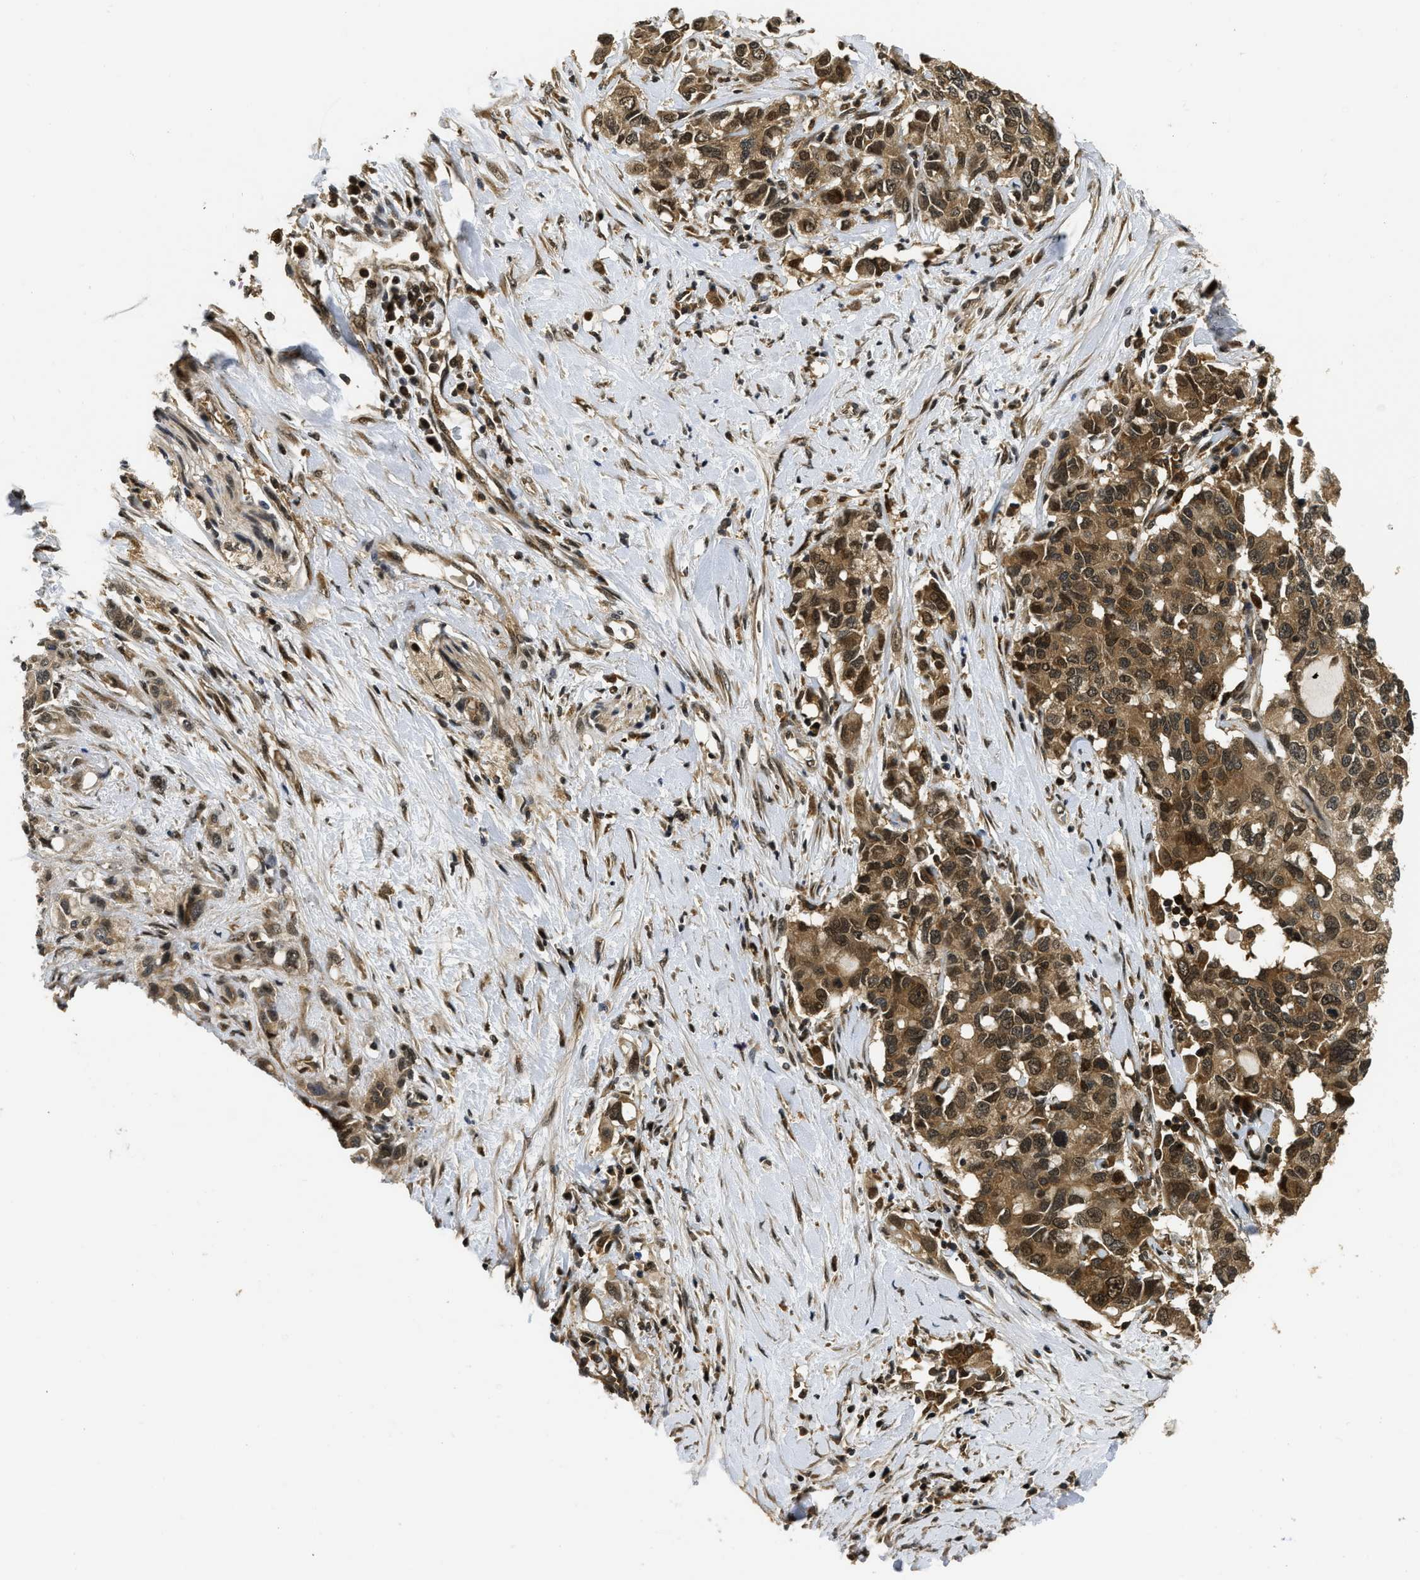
{"staining": {"intensity": "moderate", "quantity": ">75%", "location": "cytoplasmic/membranous,nuclear"}, "tissue": "pancreatic cancer", "cell_type": "Tumor cells", "image_type": "cancer", "snomed": [{"axis": "morphology", "description": "Adenocarcinoma, NOS"}, {"axis": "topography", "description": "Pancreas"}], "caption": "Immunohistochemistry (IHC) photomicrograph of adenocarcinoma (pancreatic) stained for a protein (brown), which shows medium levels of moderate cytoplasmic/membranous and nuclear positivity in about >75% of tumor cells.", "gene": "ADSL", "patient": {"sex": "female", "age": 56}}